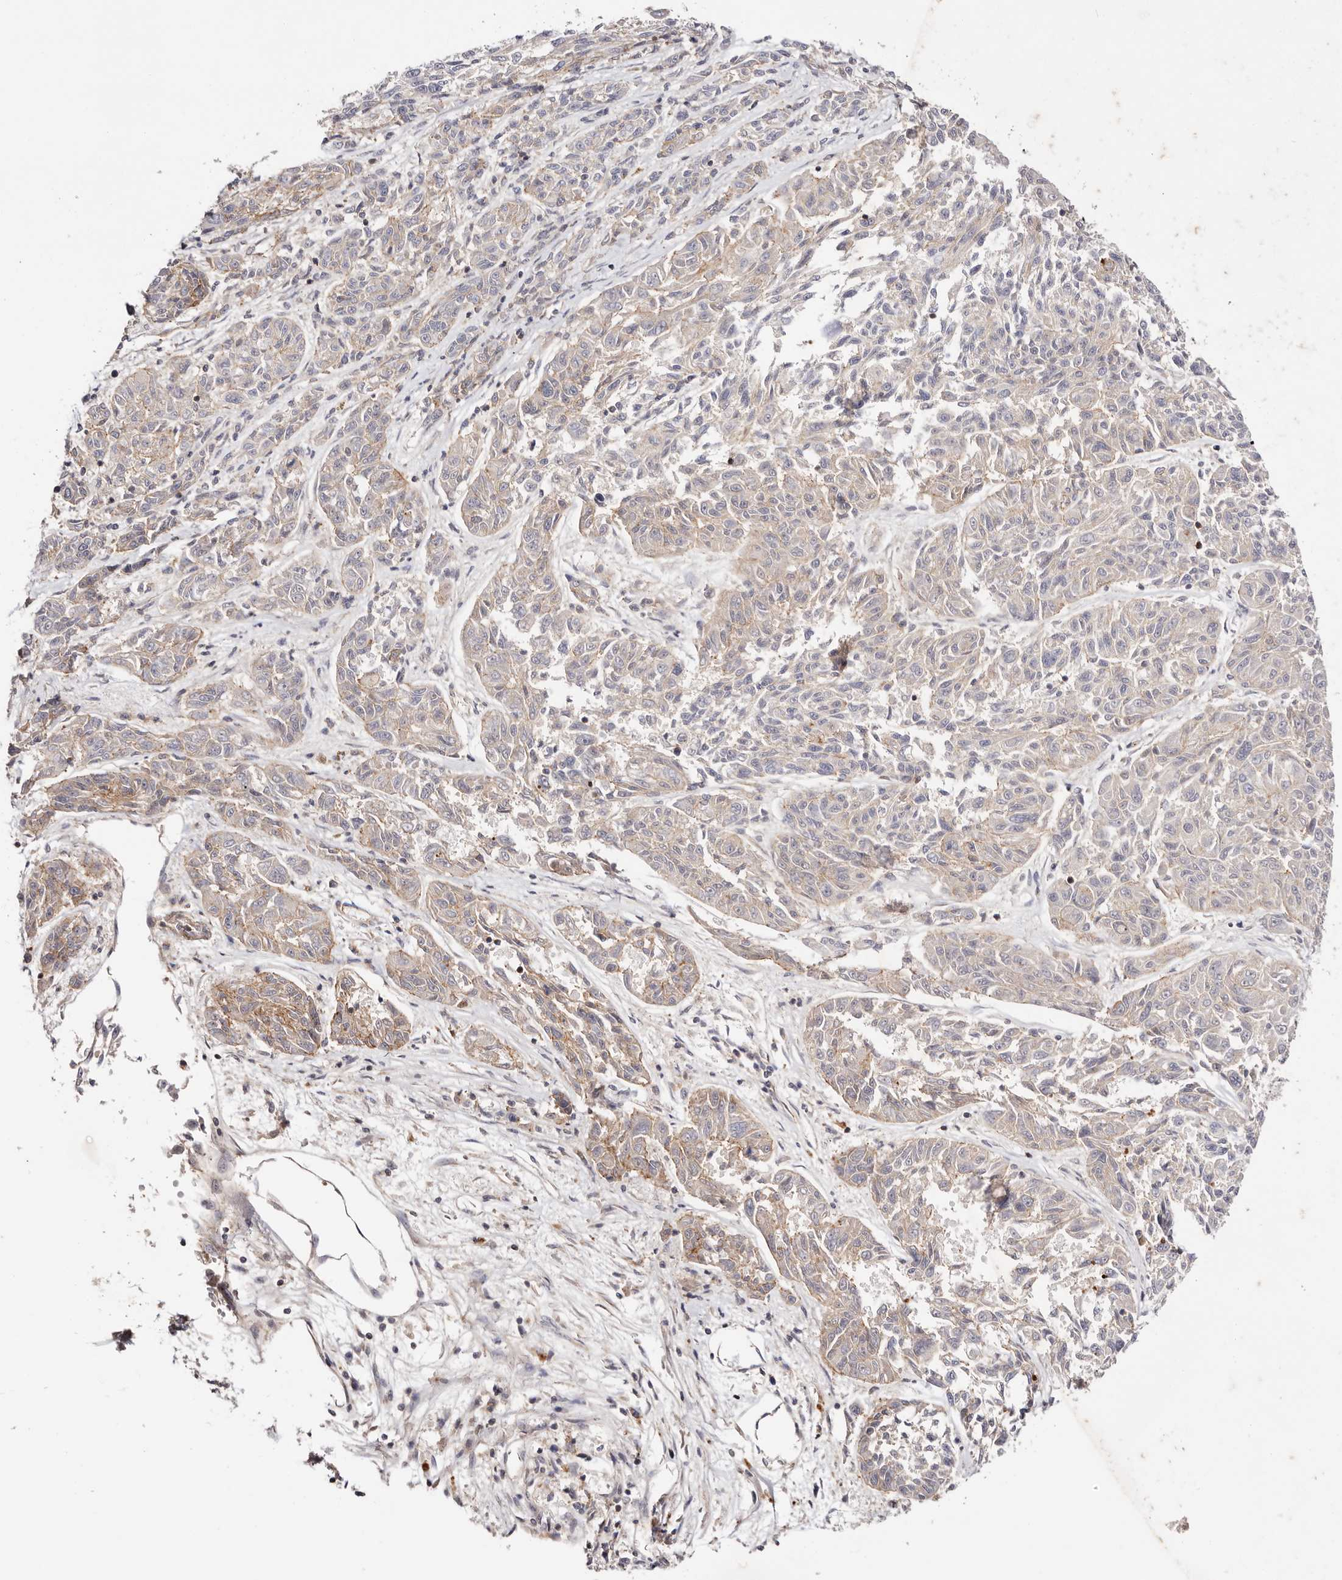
{"staining": {"intensity": "weak", "quantity": ">75%", "location": "cytoplasmic/membranous"}, "tissue": "melanoma", "cell_type": "Tumor cells", "image_type": "cancer", "snomed": [{"axis": "morphology", "description": "Malignant melanoma, NOS"}, {"axis": "topography", "description": "Skin"}], "caption": "Immunohistochemistry histopathology image of human melanoma stained for a protein (brown), which demonstrates low levels of weak cytoplasmic/membranous expression in about >75% of tumor cells.", "gene": "SLC35B2", "patient": {"sex": "male", "age": 53}}